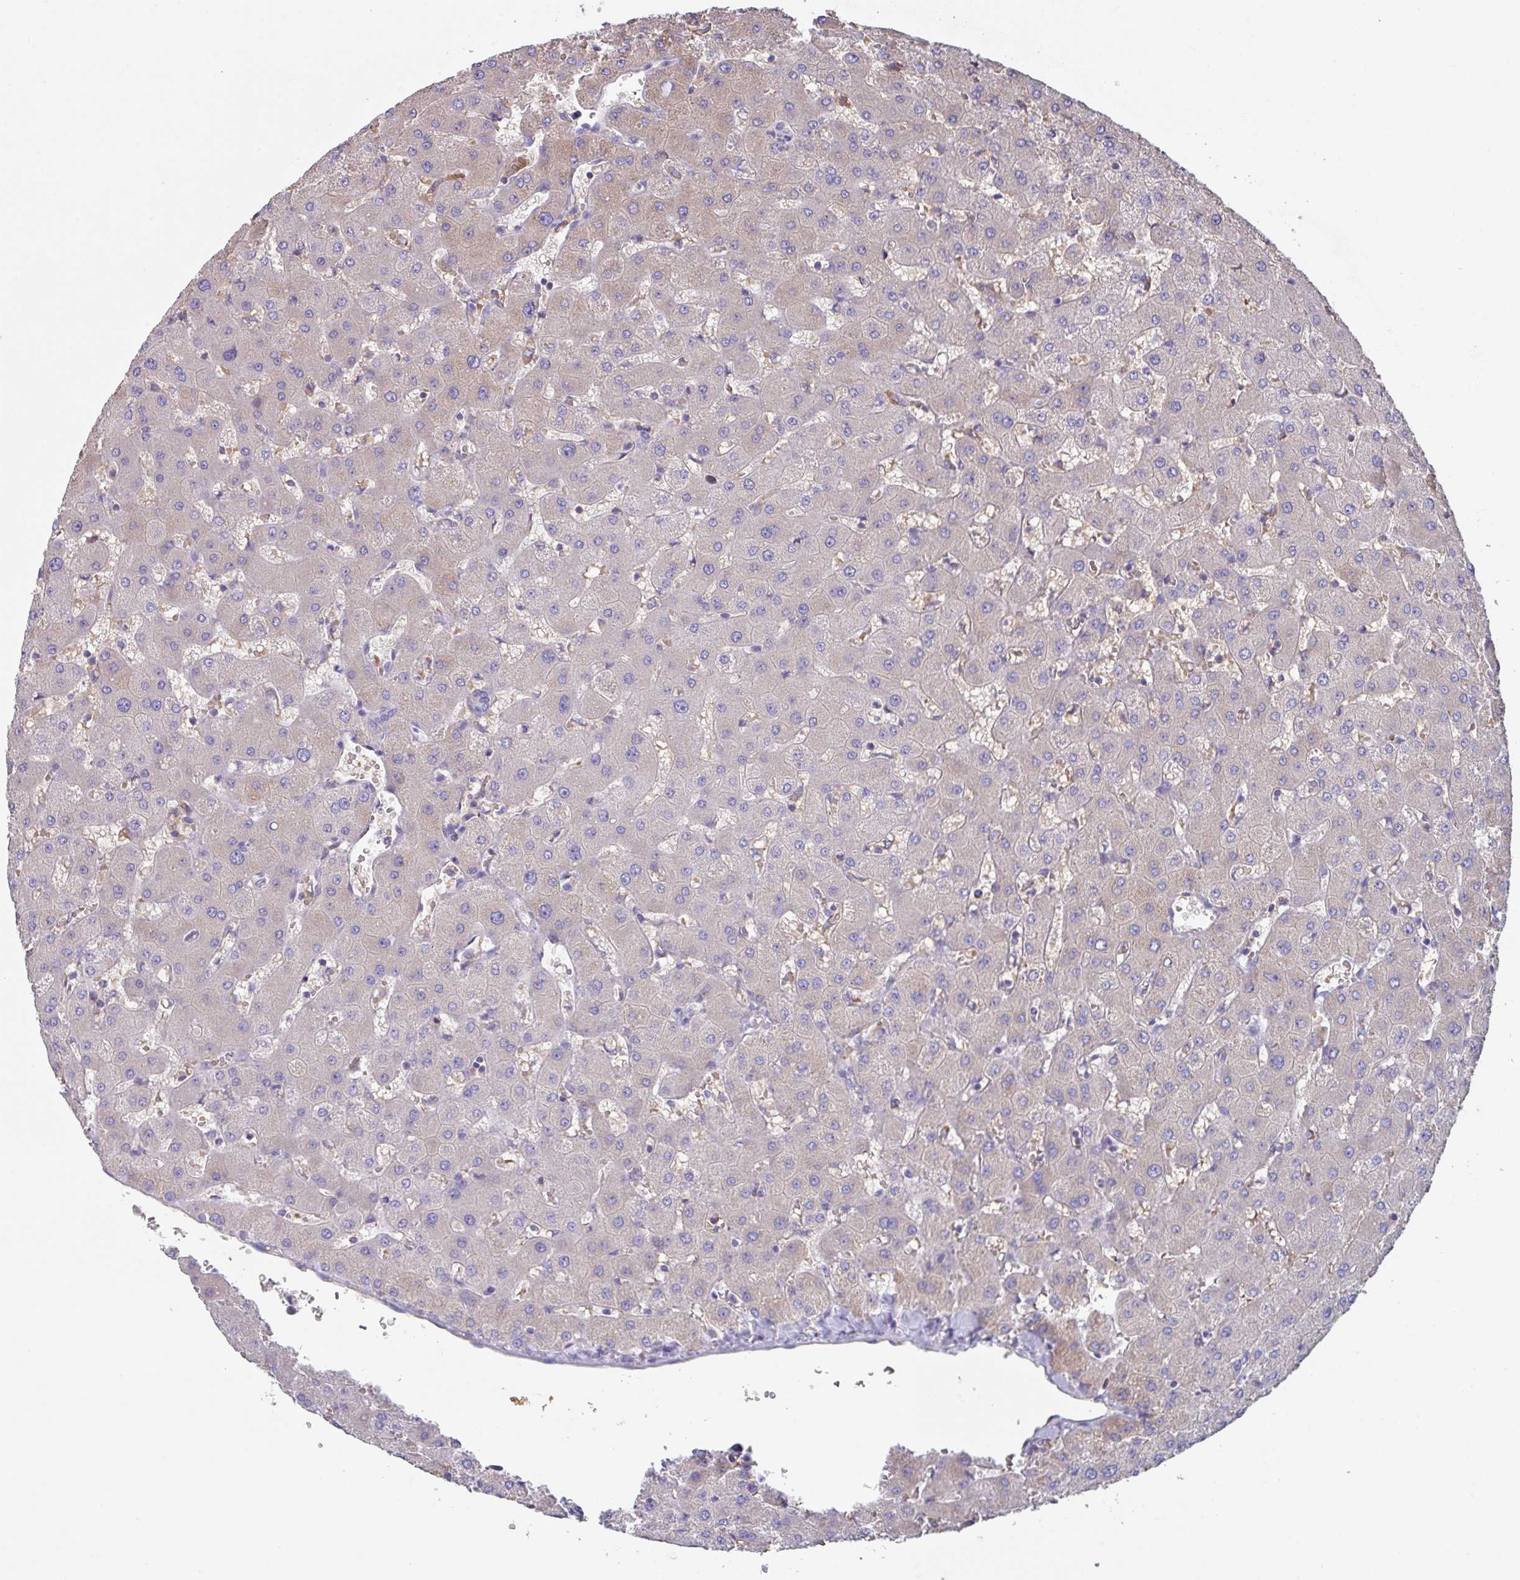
{"staining": {"intensity": "negative", "quantity": "none", "location": "none"}, "tissue": "liver", "cell_type": "Cholangiocytes", "image_type": "normal", "snomed": [{"axis": "morphology", "description": "Normal tissue, NOS"}, {"axis": "topography", "description": "Liver"}], "caption": "High magnification brightfield microscopy of normal liver stained with DAB (3,3'-diaminobenzidine) (brown) and counterstained with hematoxylin (blue): cholangiocytes show no significant staining.", "gene": "TFAP2C", "patient": {"sex": "female", "age": 63}}